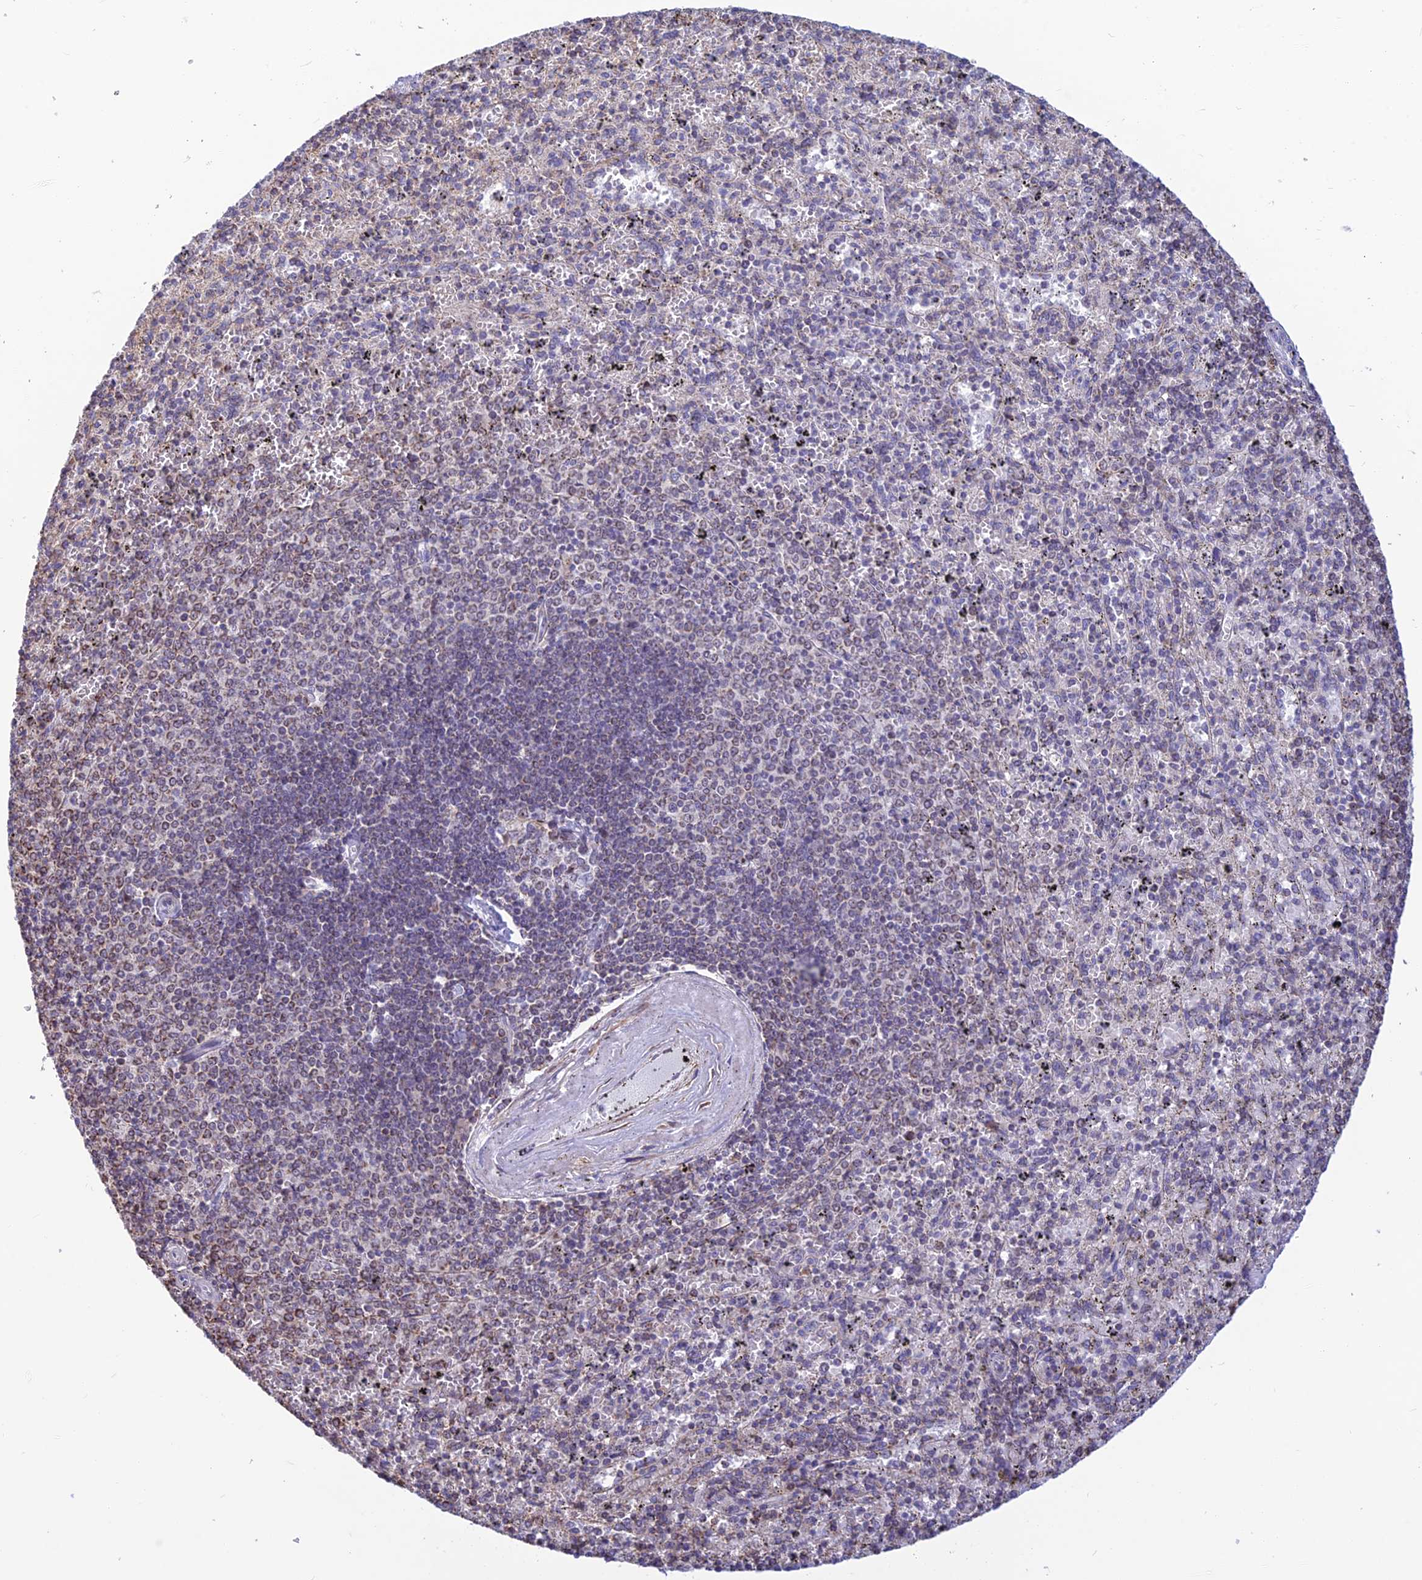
{"staining": {"intensity": "negative", "quantity": "none", "location": "none"}, "tissue": "spleen", "cell_type": "Cells in red pulp", "image_type": "normal", "snomed": [{"axis": "morphology", "description": "Normal tissue, NOS"}, {"axis": "topography", "description": "Spleen"}], "caption": "Immunohistochemistry (IHC) image of benign spleen: spleen stained with DAB (3,3'-diaminobenzidine) demonstrates no significant protein positivity in cells in red pulp. Brightfield microscopy of IHC stained with DAB (brown) and hematoxylin (blue), captured at high magnification.", "gene": "POLR1G", "patient": {"sex": "male", "age": 82}}